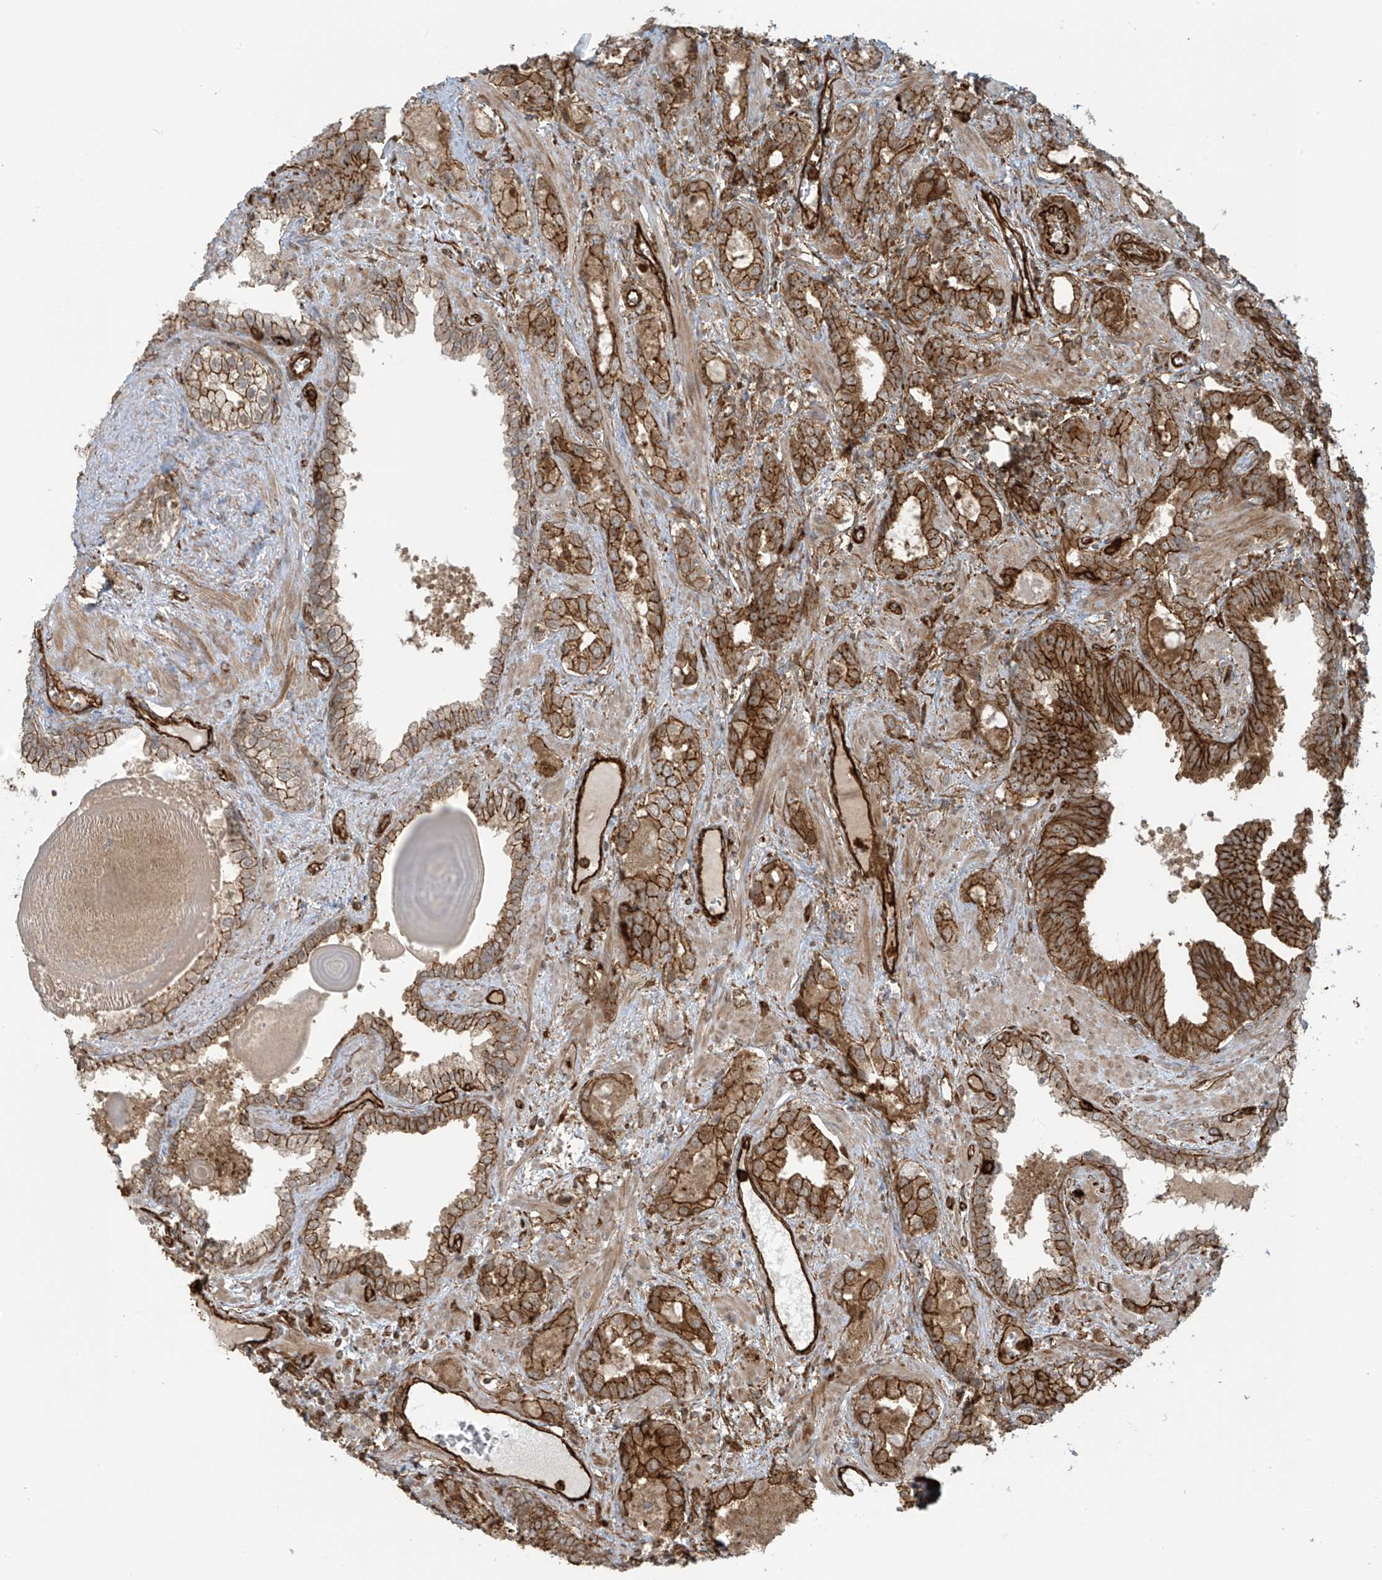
{"staining": {"intensity": "strong", "quantity": ">75%", "location": "cytoplasmic/membranous"}, "tissue": "prostate cancer", "cell_type": "Tumor cells", "image_type": "cancer", "snomed": [{"axis": "morphology", "description": "Adenocarcinoma, High grade"}, {"axis": "topography", "description": "Prostate and seminal vesicle, NOS"}], "caption": "This is an image of IHC staining of adenocarcinoma (high-grade) (prostate), which shows strong expression in the cytoplasmic/membranous of tumor cells.", "gene": "SLC9A2", "patient": {"sex": "male", "age": 67}}